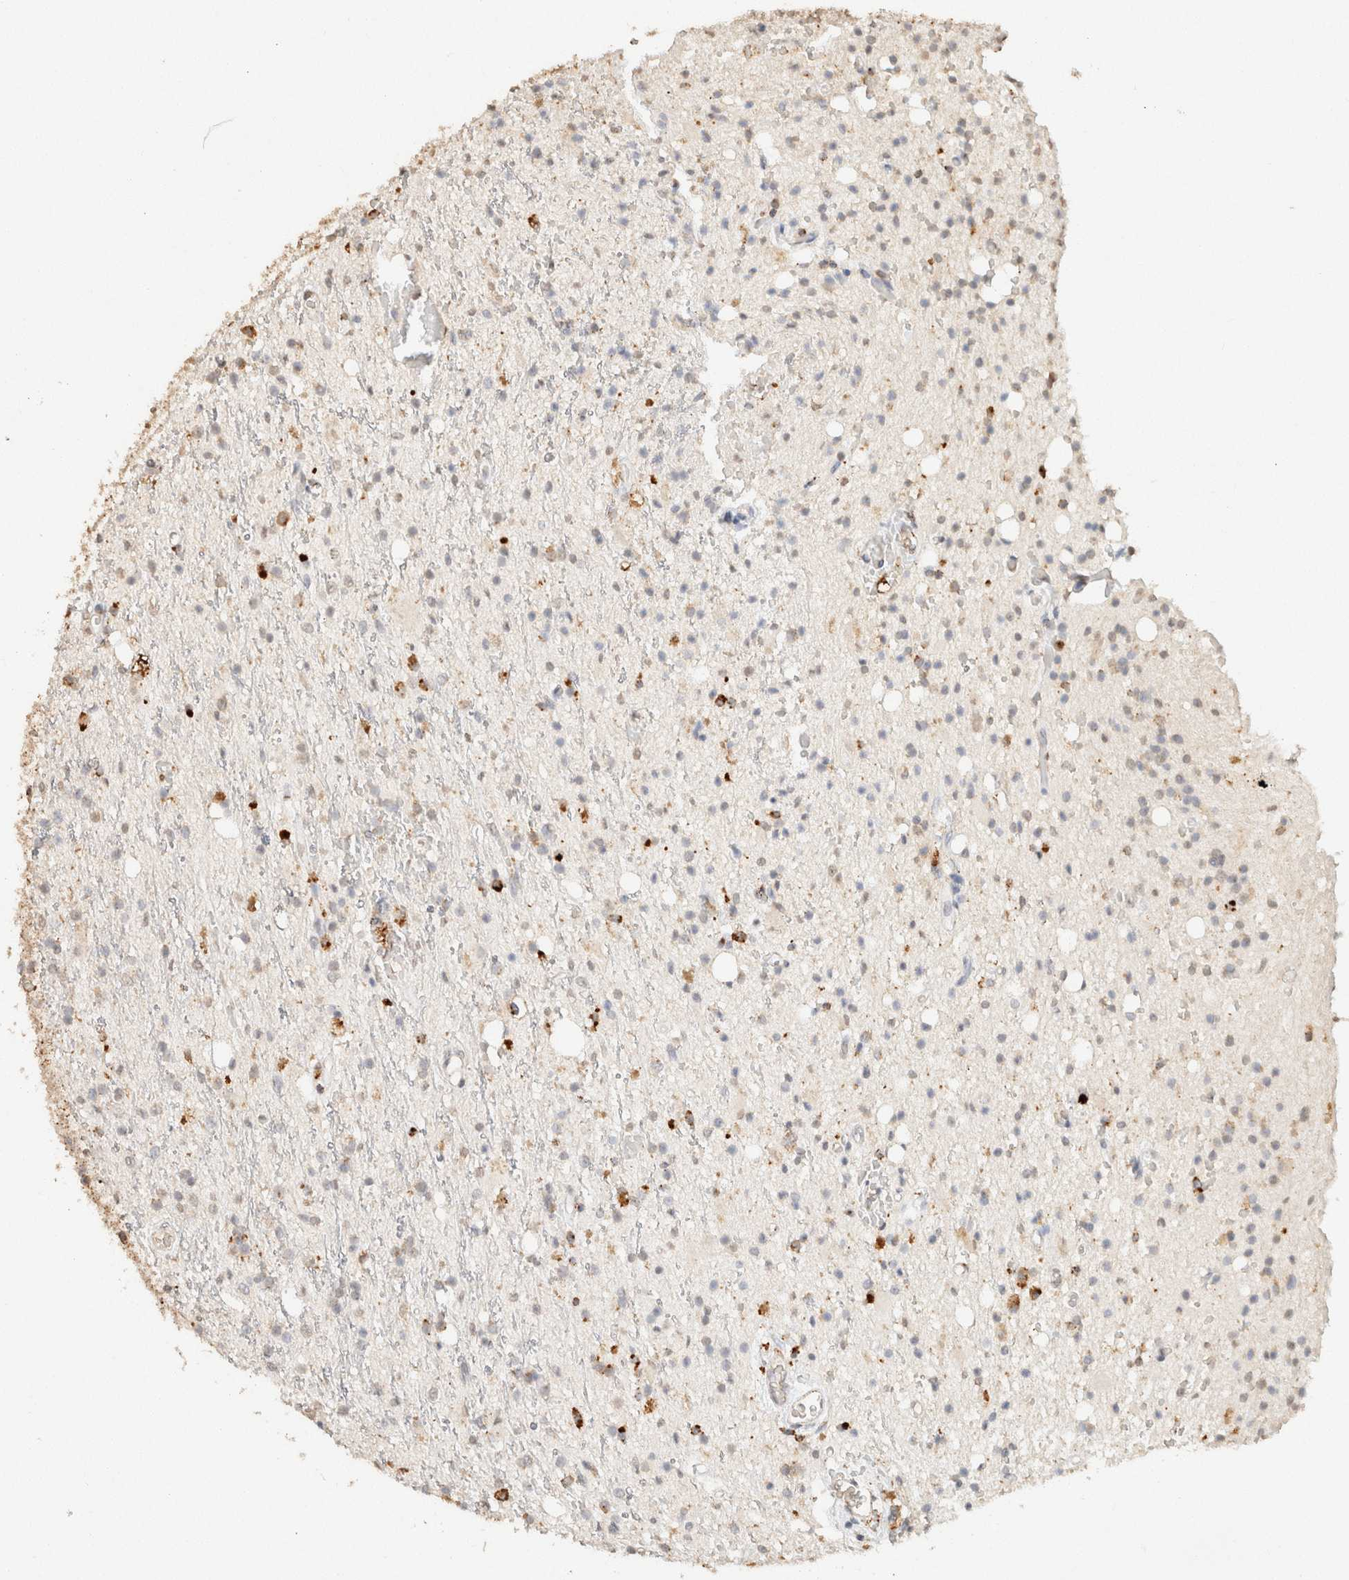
{"staining": {"intensity": "weak", "quantity": "<25%", "location": "cytoplasmic/membranous"}, "tissue": "glioma", "cell_type": "Tumor cells", "image_type": "cancer", "snomed": [{"axis": "morphology", "description": "Glioma, malignant, High grade"}, {"axis": "topography", "description": "Brain"}], "caption": "Tumor cells show no significant protein positivity in glioma.", "gene": "CTSC", "patient": {"sex": "male", "age": 47}}